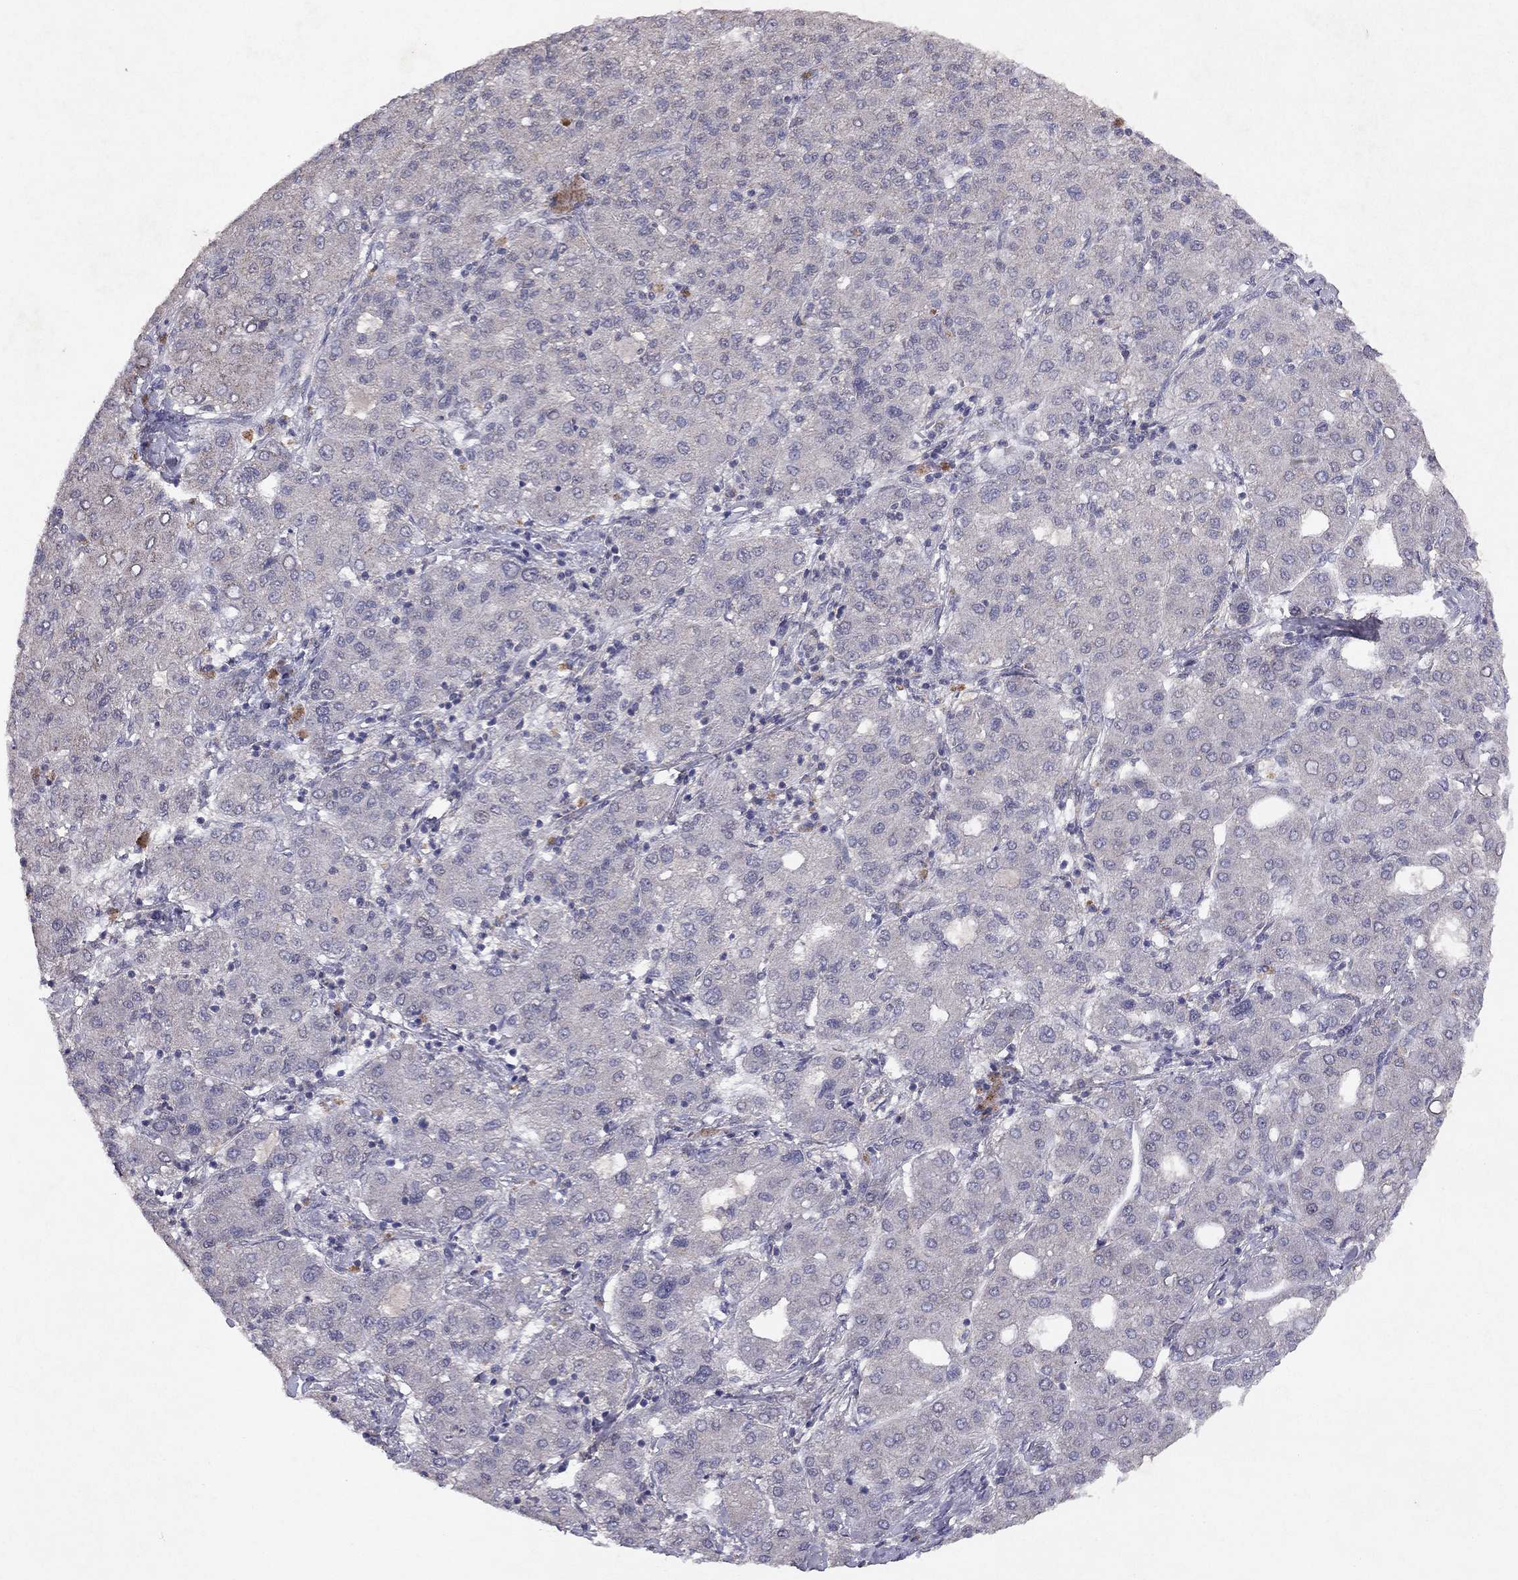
{"staining": {"intensity": "negative", "quantity": "none", "location": "none"}, "tissue": "liver cancer", "cell_type": "Tumor cells", "image_type": "cancer", "snomed": [{"axis": "morphology", "description": "Carcinoma, Hepatocellular, NOS"}, {"axis": "topography", "description": "Liver"}], "caption": "Histopathology image shows no protein staining in tumor cells of hepatocellular carcinoma (liver) tissue. (DAB (3,3'-diaminobenzidine) IHC visualized using brightfield microscopy, high magnification).", "gene": "ESR2", "patient": {"sex": "male", "age": 65}}